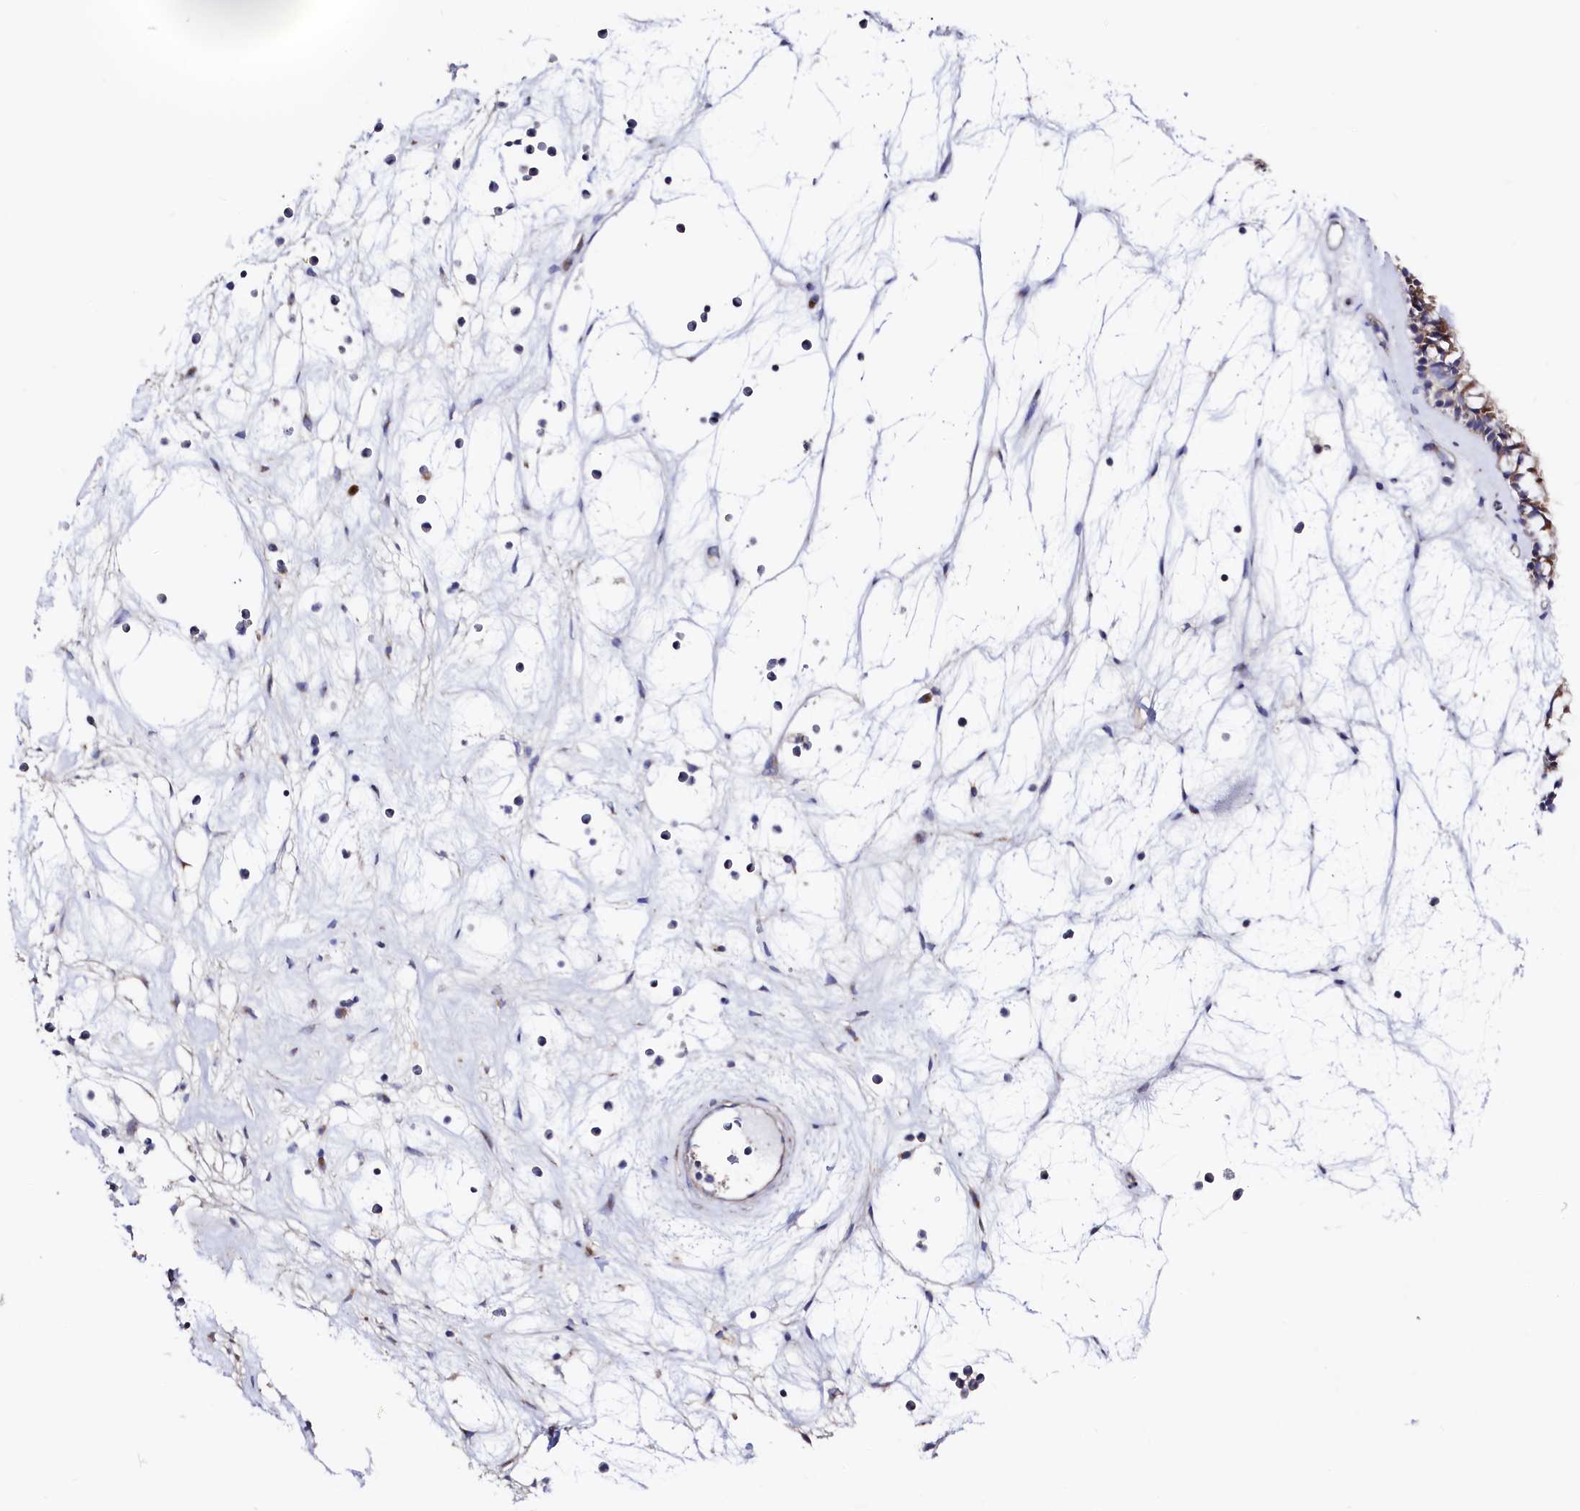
{"staining": {"intensity": "moderate", "quantity": "25%-75%", "location": "cytoplasmic/membranous"}, "tissue": "nasopharynx", "cell_type": "Respiratory epithelial cells", "image_type": "normal", "snomed": [{"axis": "morphology", "description": "Normal tissue, NOS"}, {"axis": "topography", "description": "Nasopharynx"}], "caption": "Protein staining of benign nasopharynx reveals moderate cytoplasmic/membranous positivity in approximately 25%-75% of respiratory epithelial cells.", "gene": "WNT8A", "patient": {"sex": "male", "age": 64}}